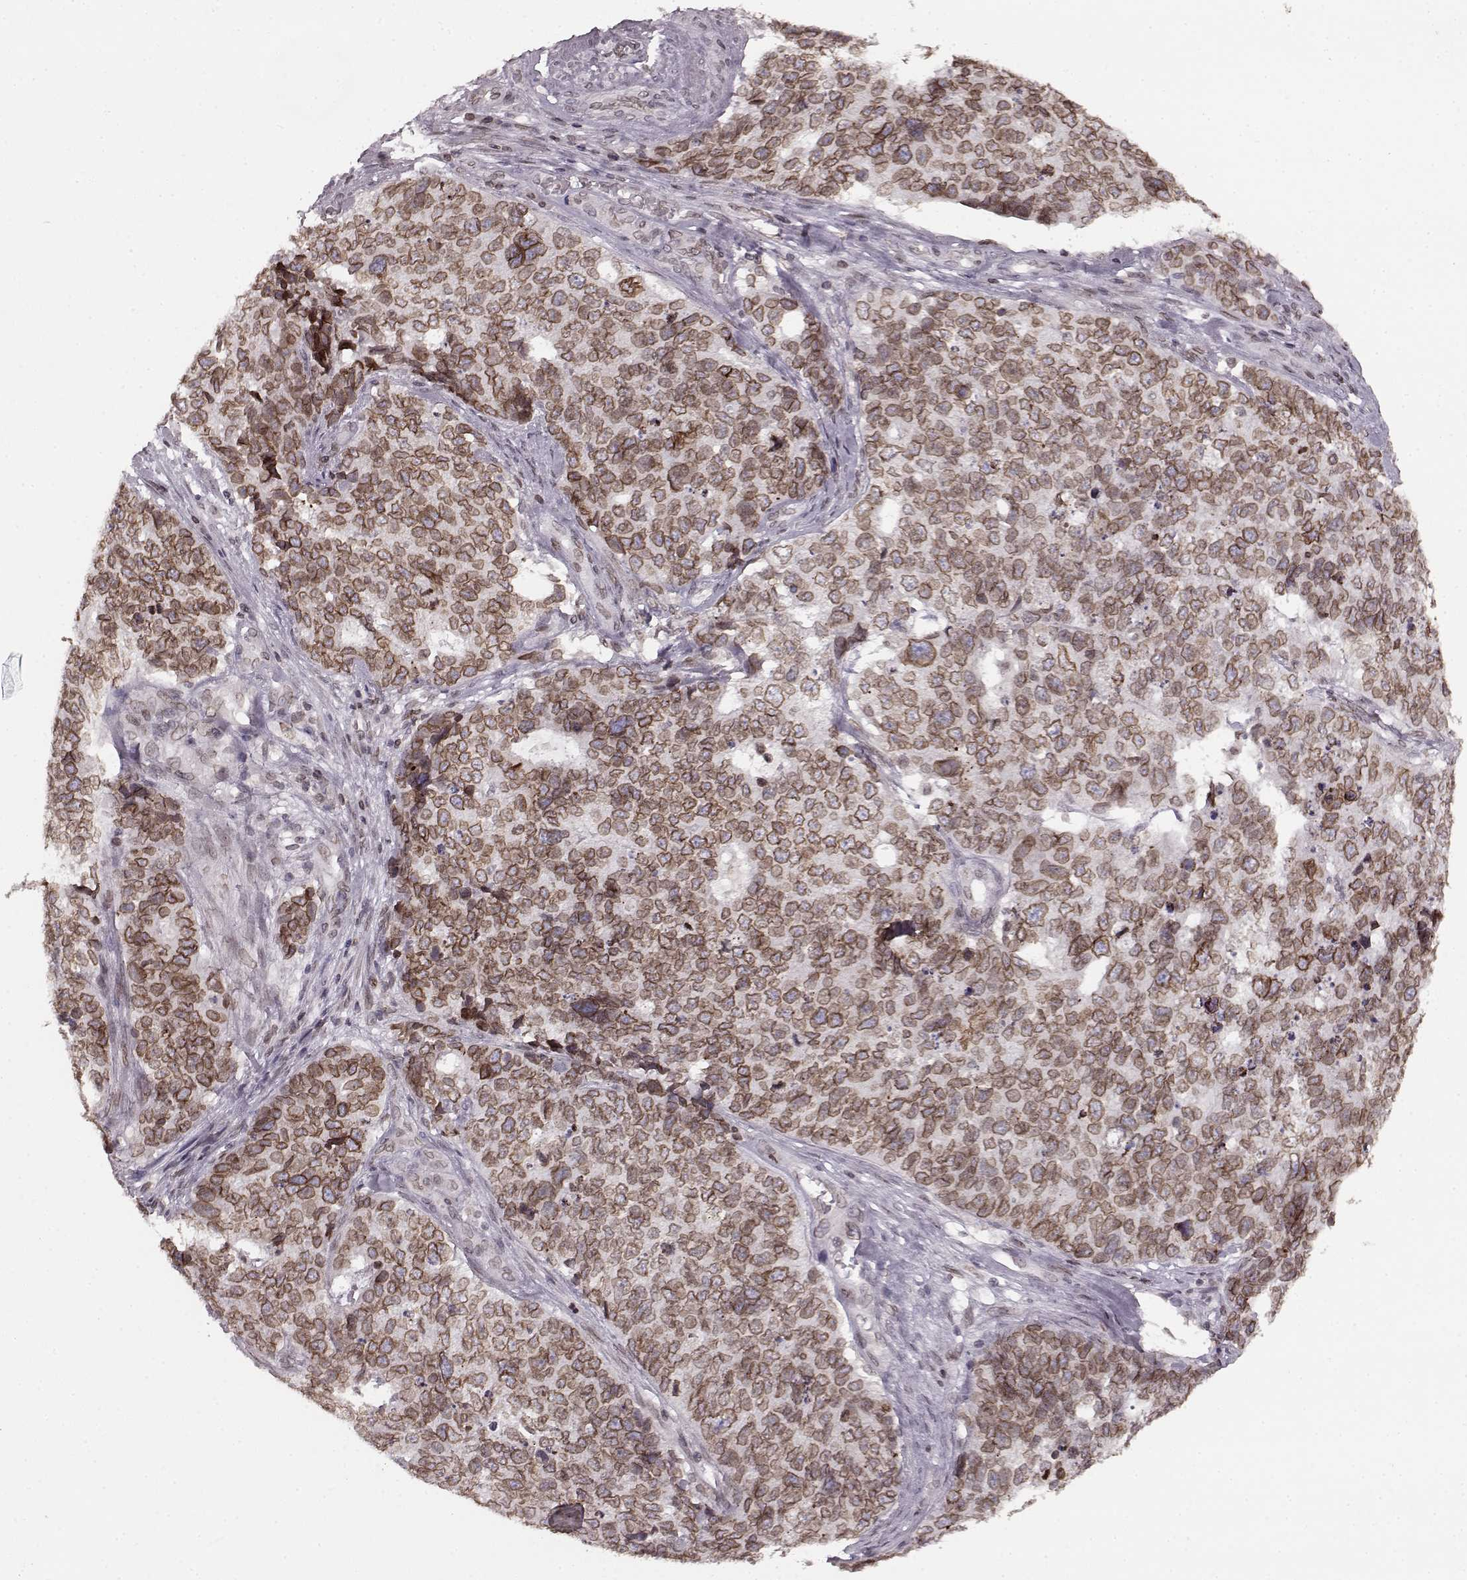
{"staining": {"intensity": "strong", "quantity": ">75%", "location": "cytoplasmic/membranous,nuclear"}, "tissue": "cervical cancer", "cell_type": "Tumor cells", "image_type": "cancer", "snomed": [{"axis": "morphology", "description": "Squamous cell carcinoma, NOS"}, {"axis": "topography", "description": "Cervix"}], "caption": "Squamous cell carcinoma (cervical) tissue exhibits strong cytoplasmic/membranous and nuclear staining in approximately >75% of tumor cells, visualized by immunohistochemistry.", "gene": "DCAF12", "patient": {"sex": "female", "age": 63}}